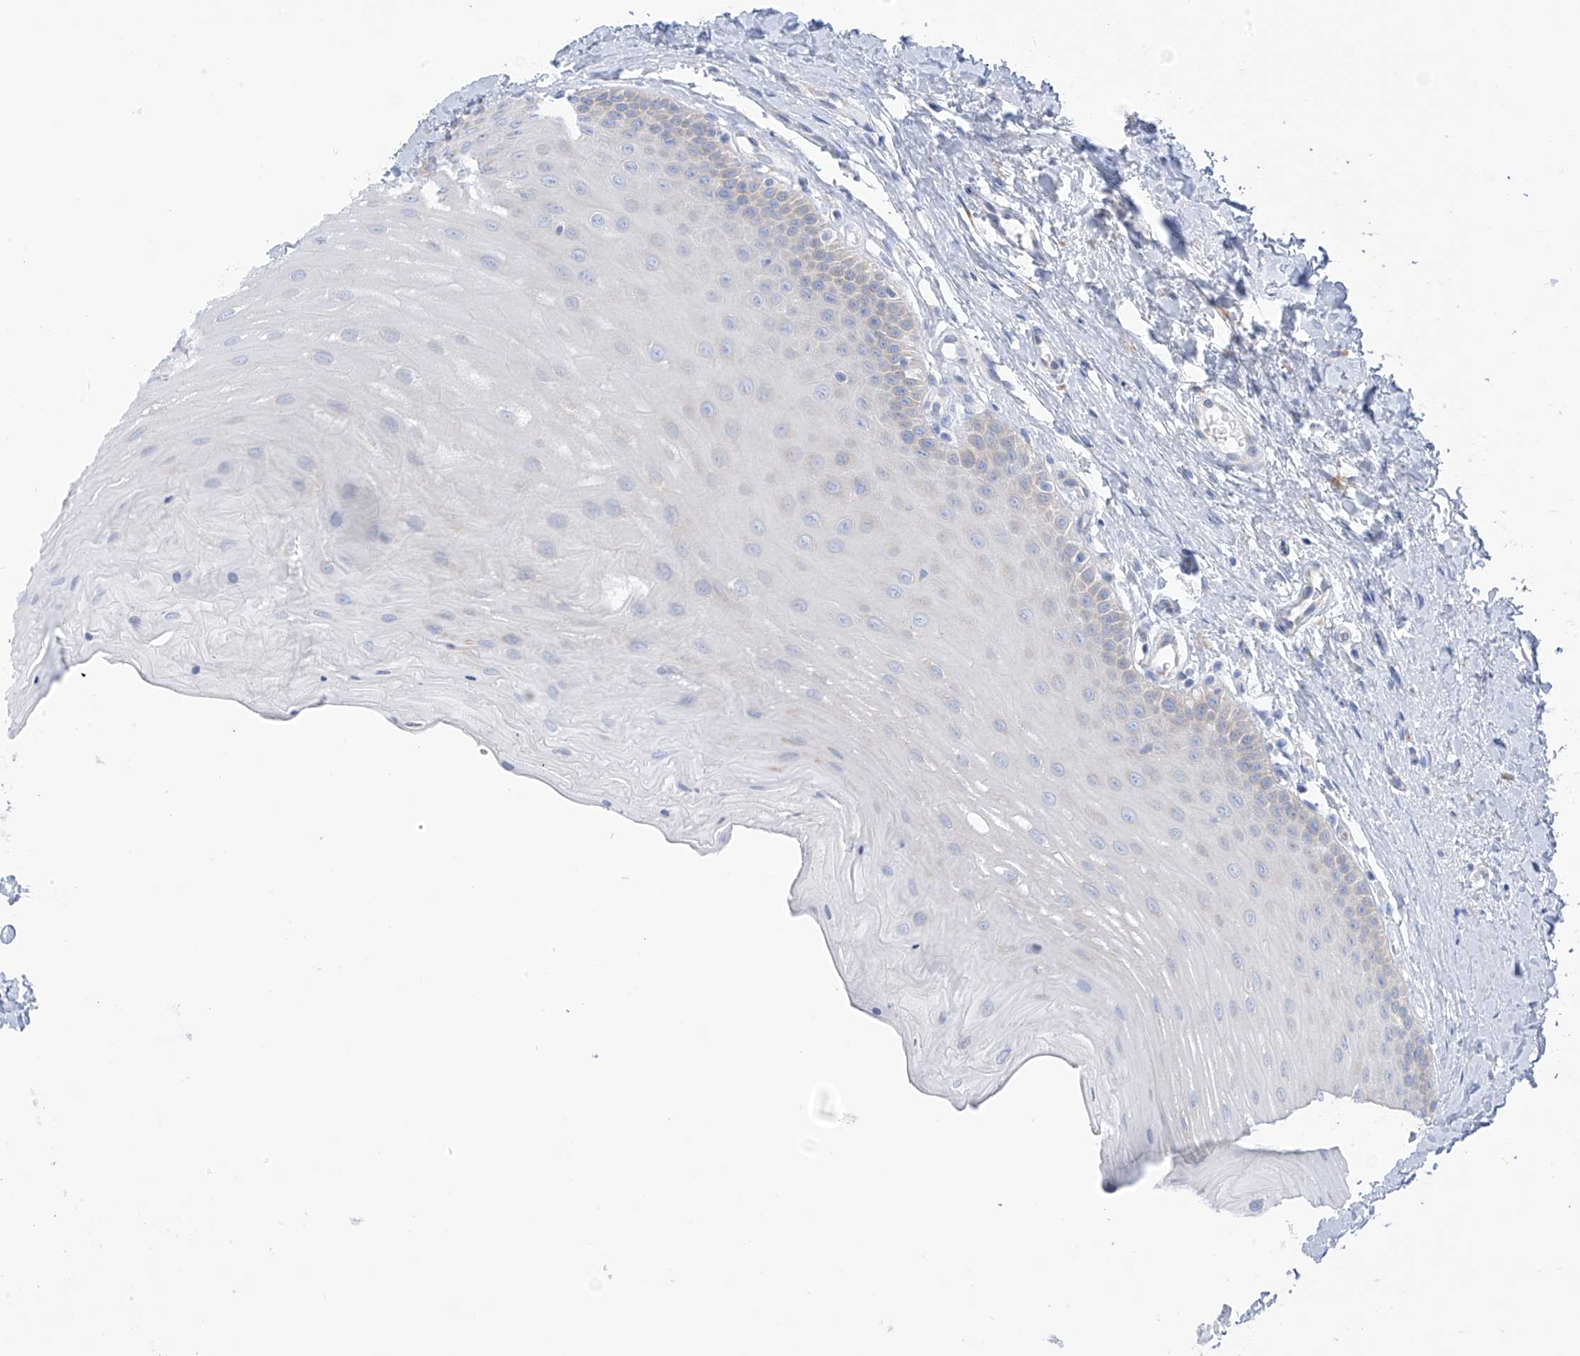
{"staining": {"intensity": "negative", "quantity": "none", "location": "none"}, "tissue": "oral mucosa", "cell_type": "Squamous epithelial cells", "image_type": "normal", "snomed": [{"axis": "morphology", "description": "Normal tissue, NOS"}, {"axis": "topography", "description": "Oral tissue"}], "caption": "High power microscopy photomicrograph of an immunohistochemistry (IHC) micrograph of benign oral mucosa, revealing no significant expression in squamous epithelial cells.", "gene": "RCN2", "patient": {"sex": "female", "age": 39}}